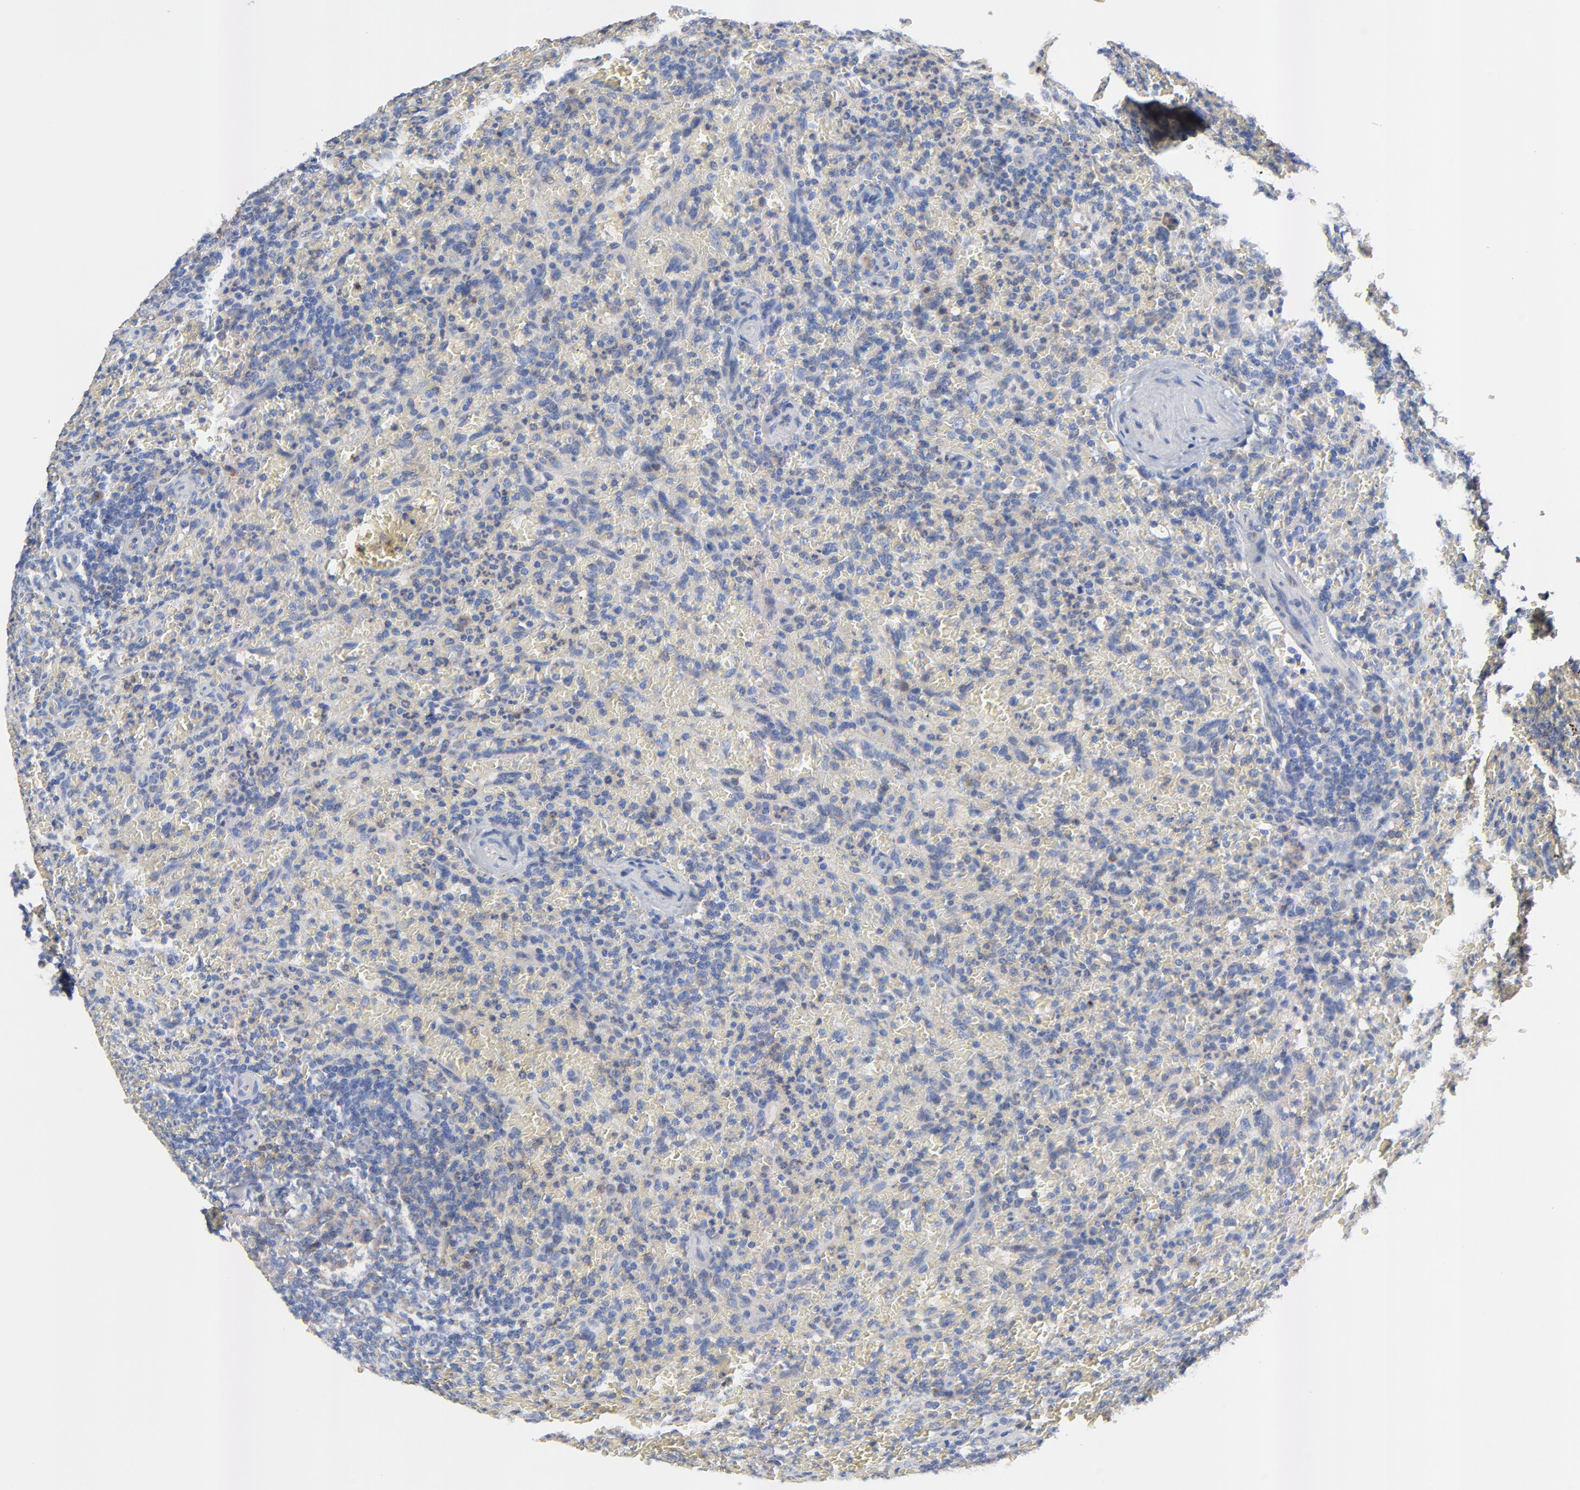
{"staining": {"intensity": "negative", "quantity": "none", "location": "none"}, "tissue": "lymphoma", "cell_type": "Tumor cells", "image_type": "cancer", "snomed": [{"axis": "morphology", "description": "Malignant lymphoma, non-Hodgkin's type, Low grade"}, {"axis": "topography", "description": "Spleen"}], "caption": "The histopathology image reveals no significant staining in tumor cells of lymphoma.", "gene": "VAV2", "patient": {"sex": "female", "age": 64}}